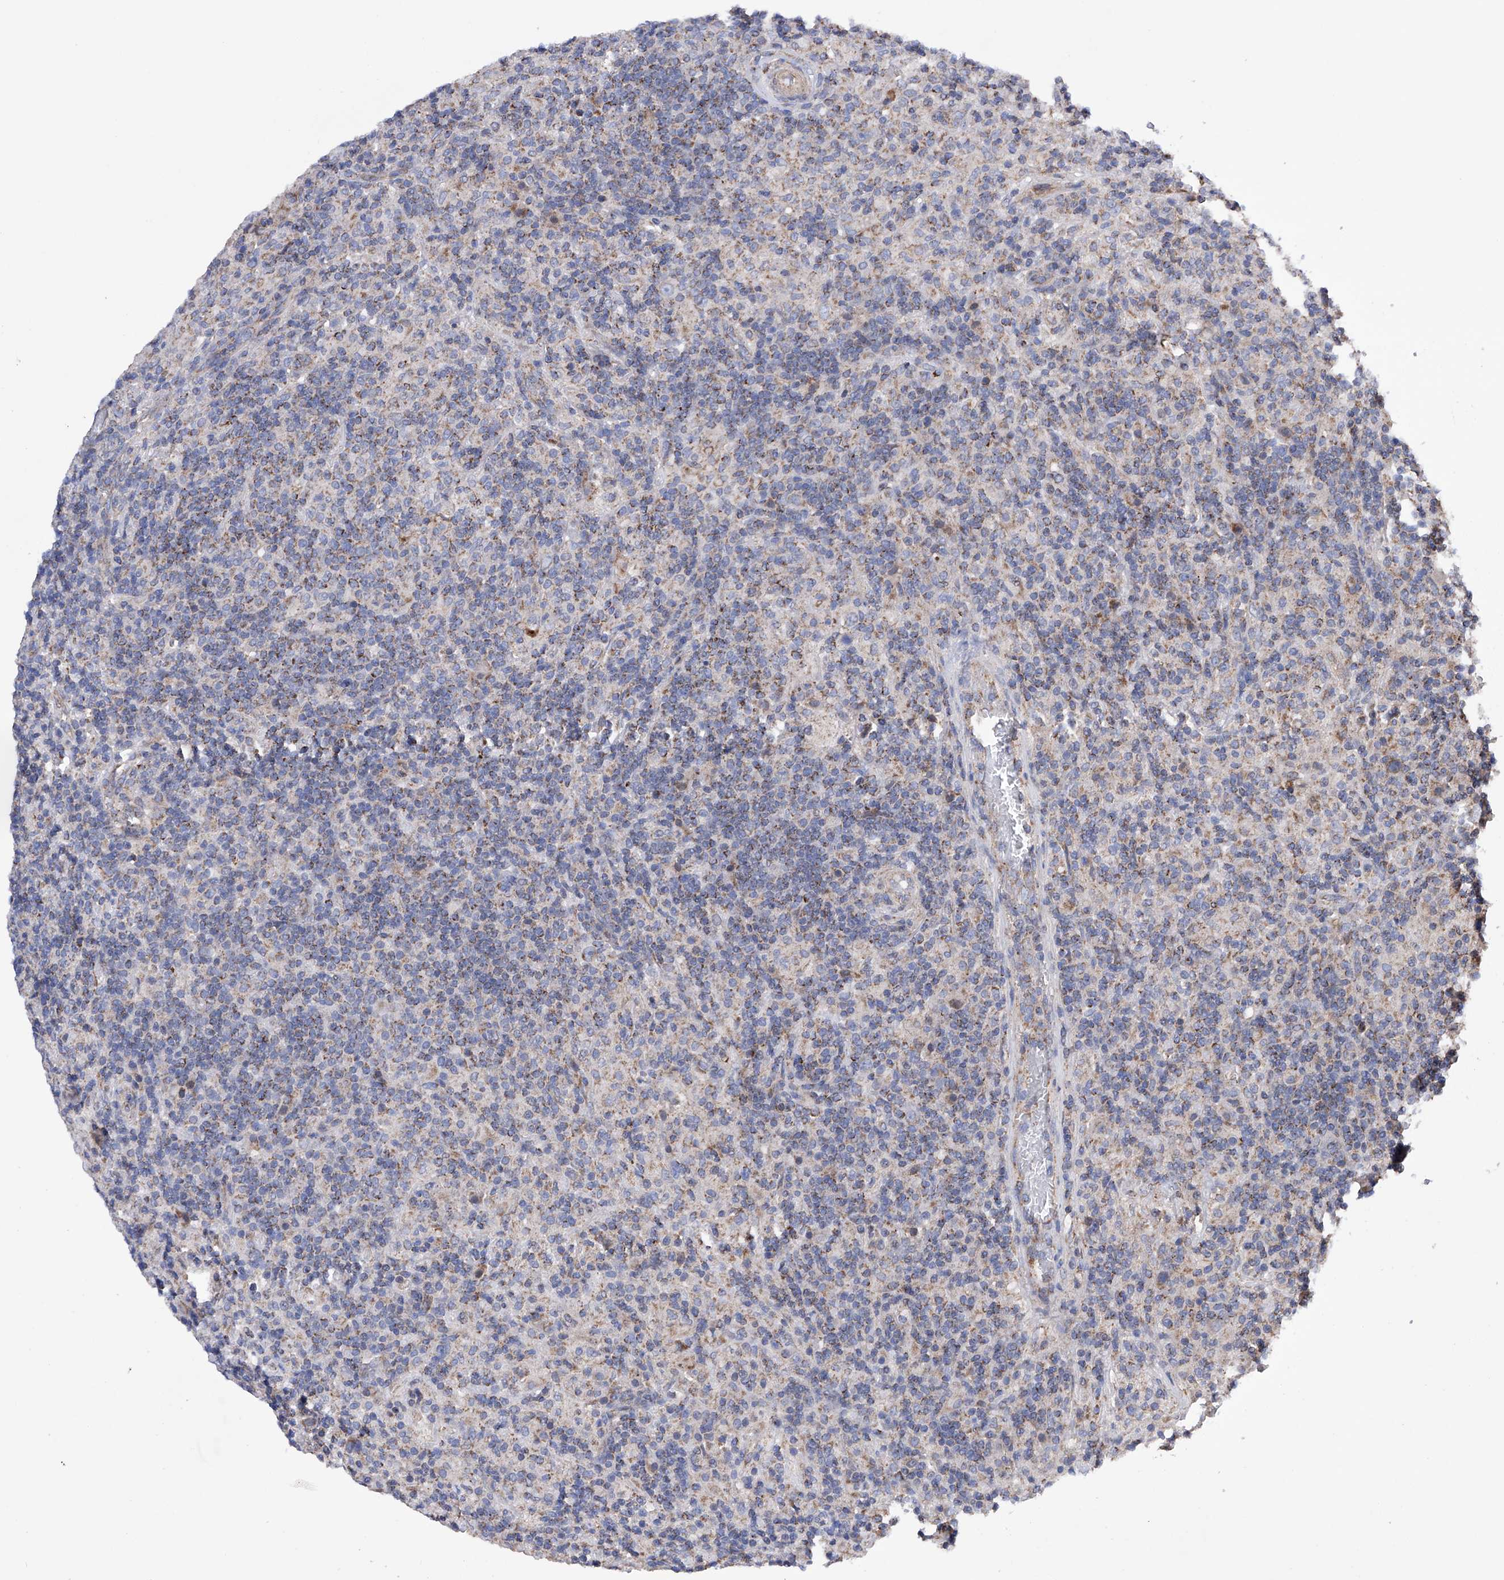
{"staining": {"intensity": "weak", "quantity": "<25%", "location": "cytoplasmic/membranous"}, "tissue": "lymphoma", "cell_type": "Tumor cells", "image_type": "cancer", "snomed": [{"axis": "morphology", "description": "Hodgkin's disease, NOS"}, {"axis": "topography", "description": "Lymph node"}], "caption": "Immunohistochemistry image of lymphoma stained for a protein (brown), which demonstrates no staining in tumor cells. (DAB immunohistochemistry (IHC) with hematoxylin counter stain).", "gene": "EFCAB2", "patient": {"sex": "male", "age": 70}}